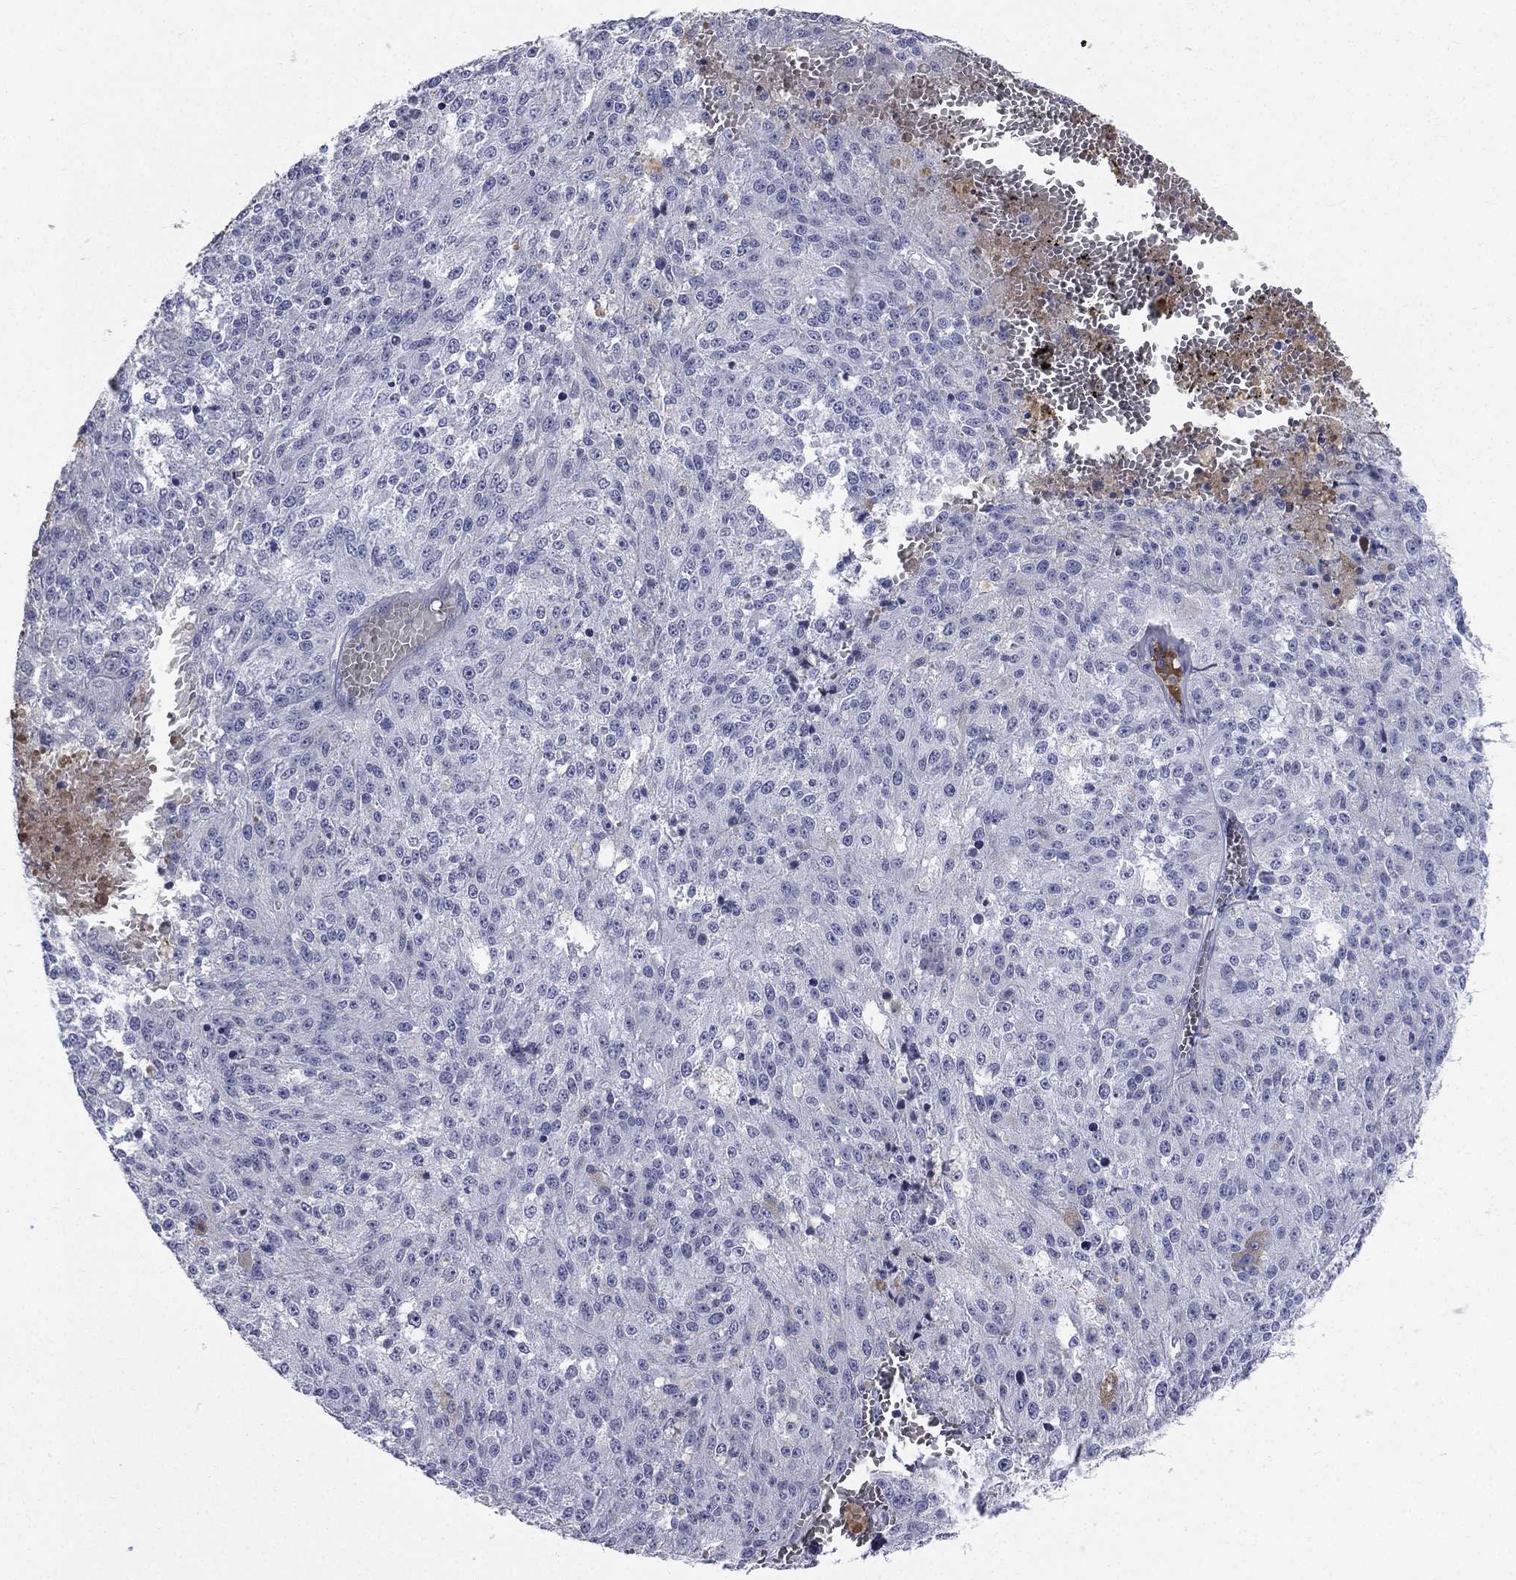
{"staining": {"intensity": "negative", "quantity": "none", "location": "none"}, "tissue": "melanoma", "cell_type": "Tumor cells", "image_type": "cancer", "snomed": [{"axis": "morphology", "description": "Malignant melanoma, Metastatic site"}, {"axis": "topography", "description": "Lymph node"}], "caption": "A histopathology image of human malignant melanoma (metastatic site) is negative for staining in tumor cells. The staining is performed using DAB (3,3'-diaminobenzidine) brown chromogen with nuclei counter-stained in using hematoxylin.", "gene": "HP", "patient": {"sex": "female", "age": 64}}